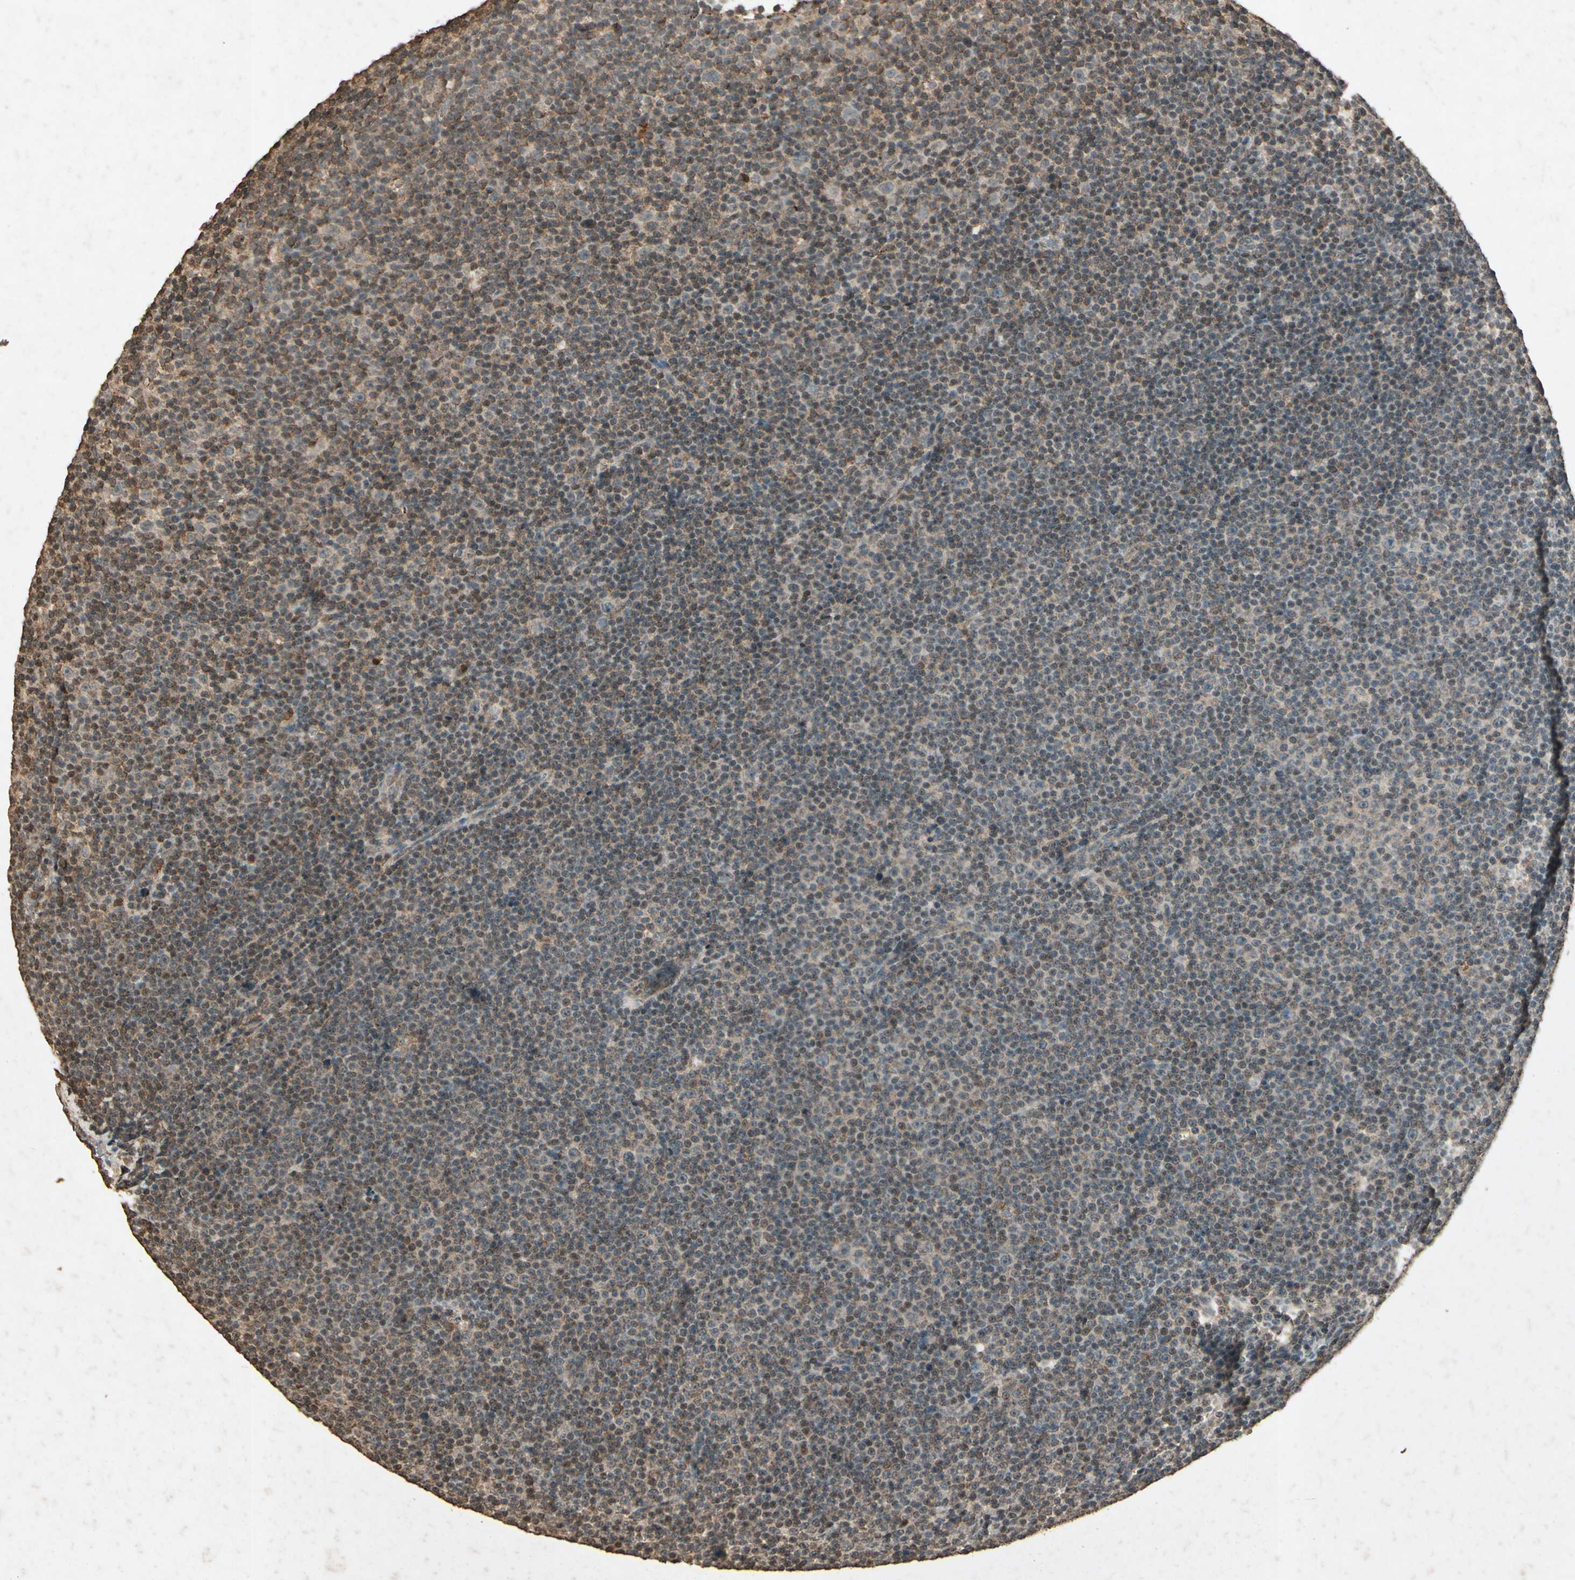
{"staining": {"intensity": "negative", "quantity": "none", "location": "none"}, "tissue": "lymphoma", "cell_type": "Tumor cells", "image_type": "cancer", "snomed": [{"axis": "morphology", "description": "Malignant lymphoma, non-Hodgkin's type, Low grade"}, {"axis": "topography", "description": "Lymph node"}], "caption": "This is an IHC image of human lymphoma. There is no staining in tumor cells.", "gene": "GC", "patient": {"sex": "female", "age": 67}}